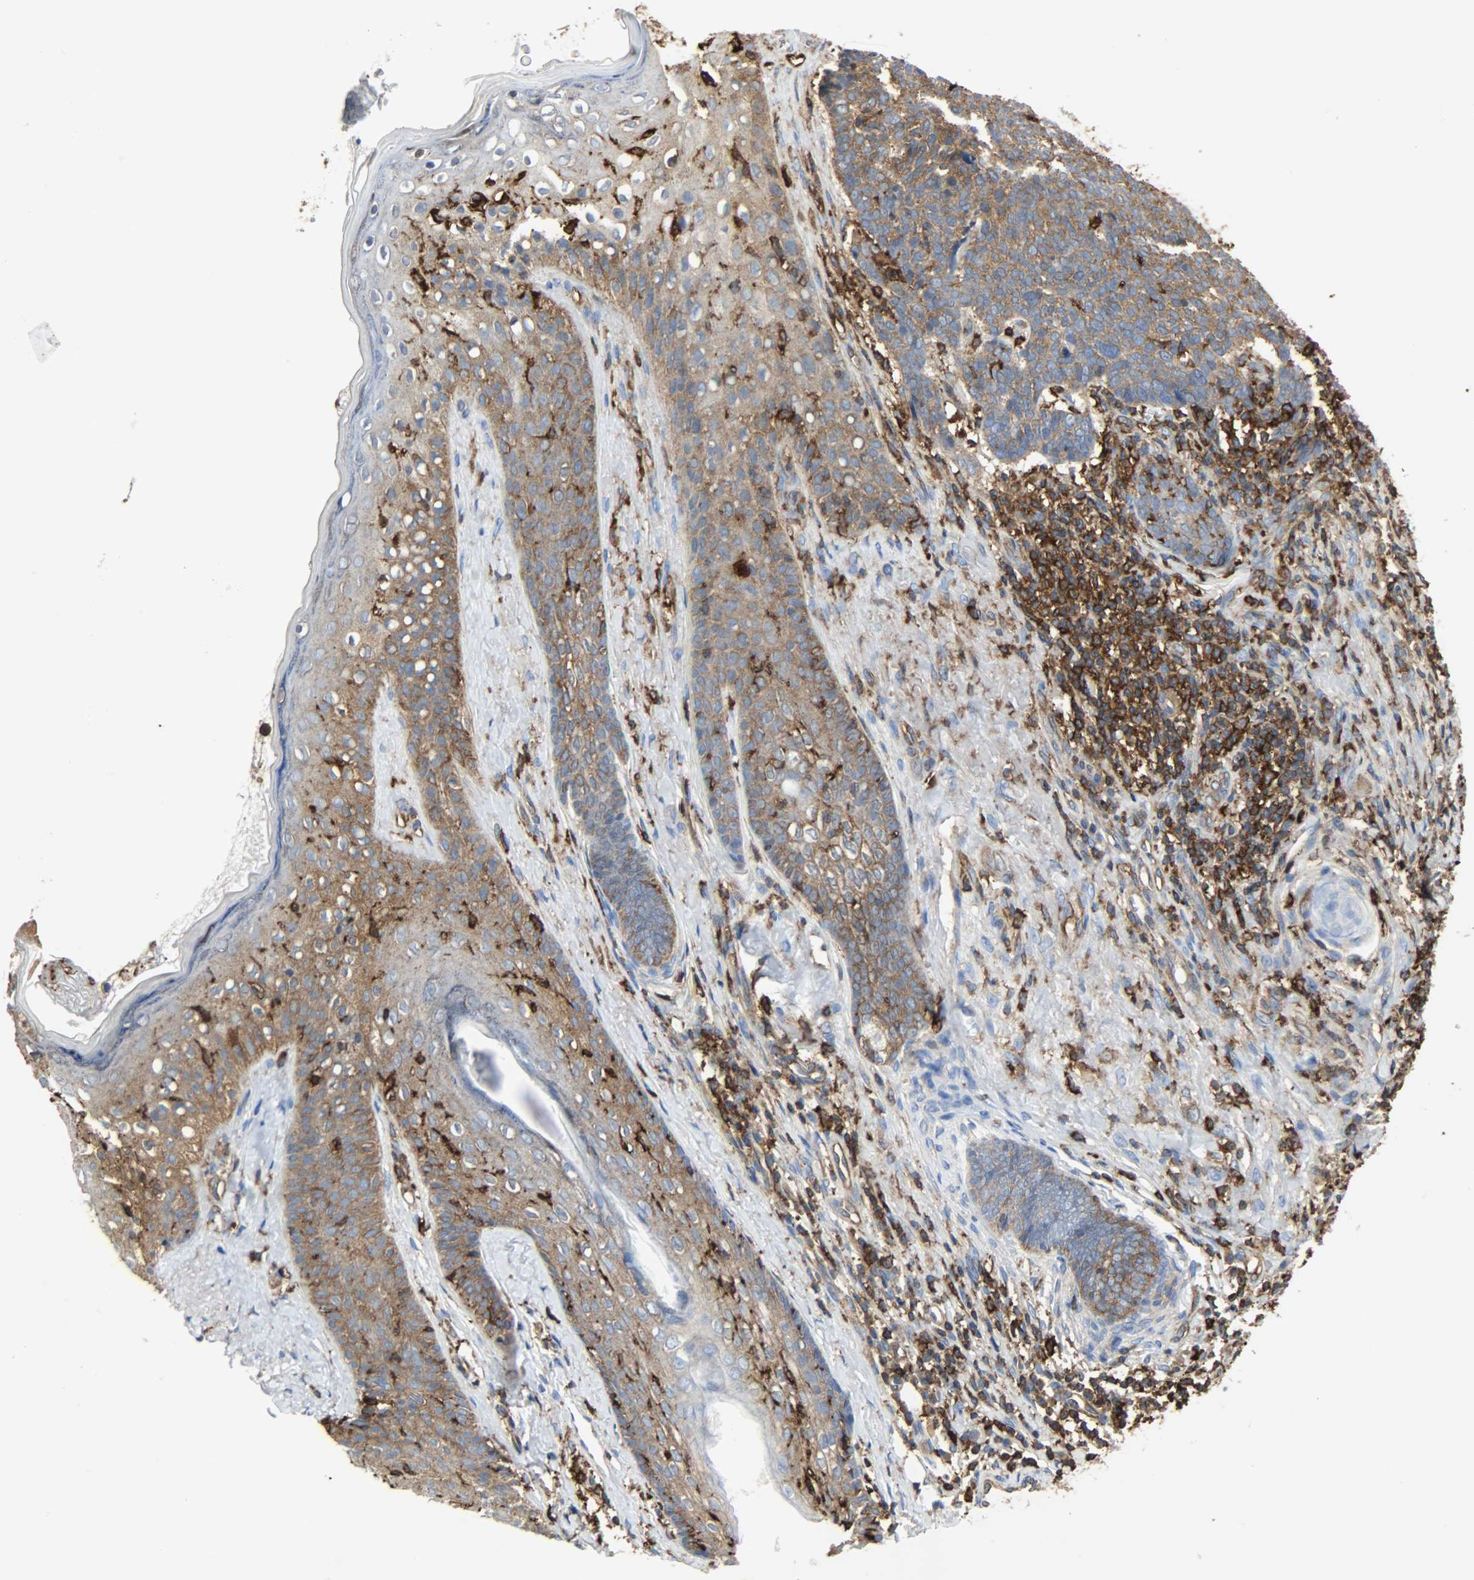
{"staining": {"intensity": "strong", "quantity": ">75%", "location": "cytoplasmic/membranous"}, "tissue": "skin cancer", "cell_type": "Tumor cells", "image_type": "cancer", "snomed": [{"axis": "morphology", "description": "Basal cell carcinoma"}, {"axis": "topography", "description": "Skin"}], "caption": "DAB immunohistochemical staining of skin basal cell carcinoma displays strong cytoplasmic/membranous protein staining in approximately >75% of tumor cells.", "gene": "VASP", "patient": {"sex": "male", "age": 84}}